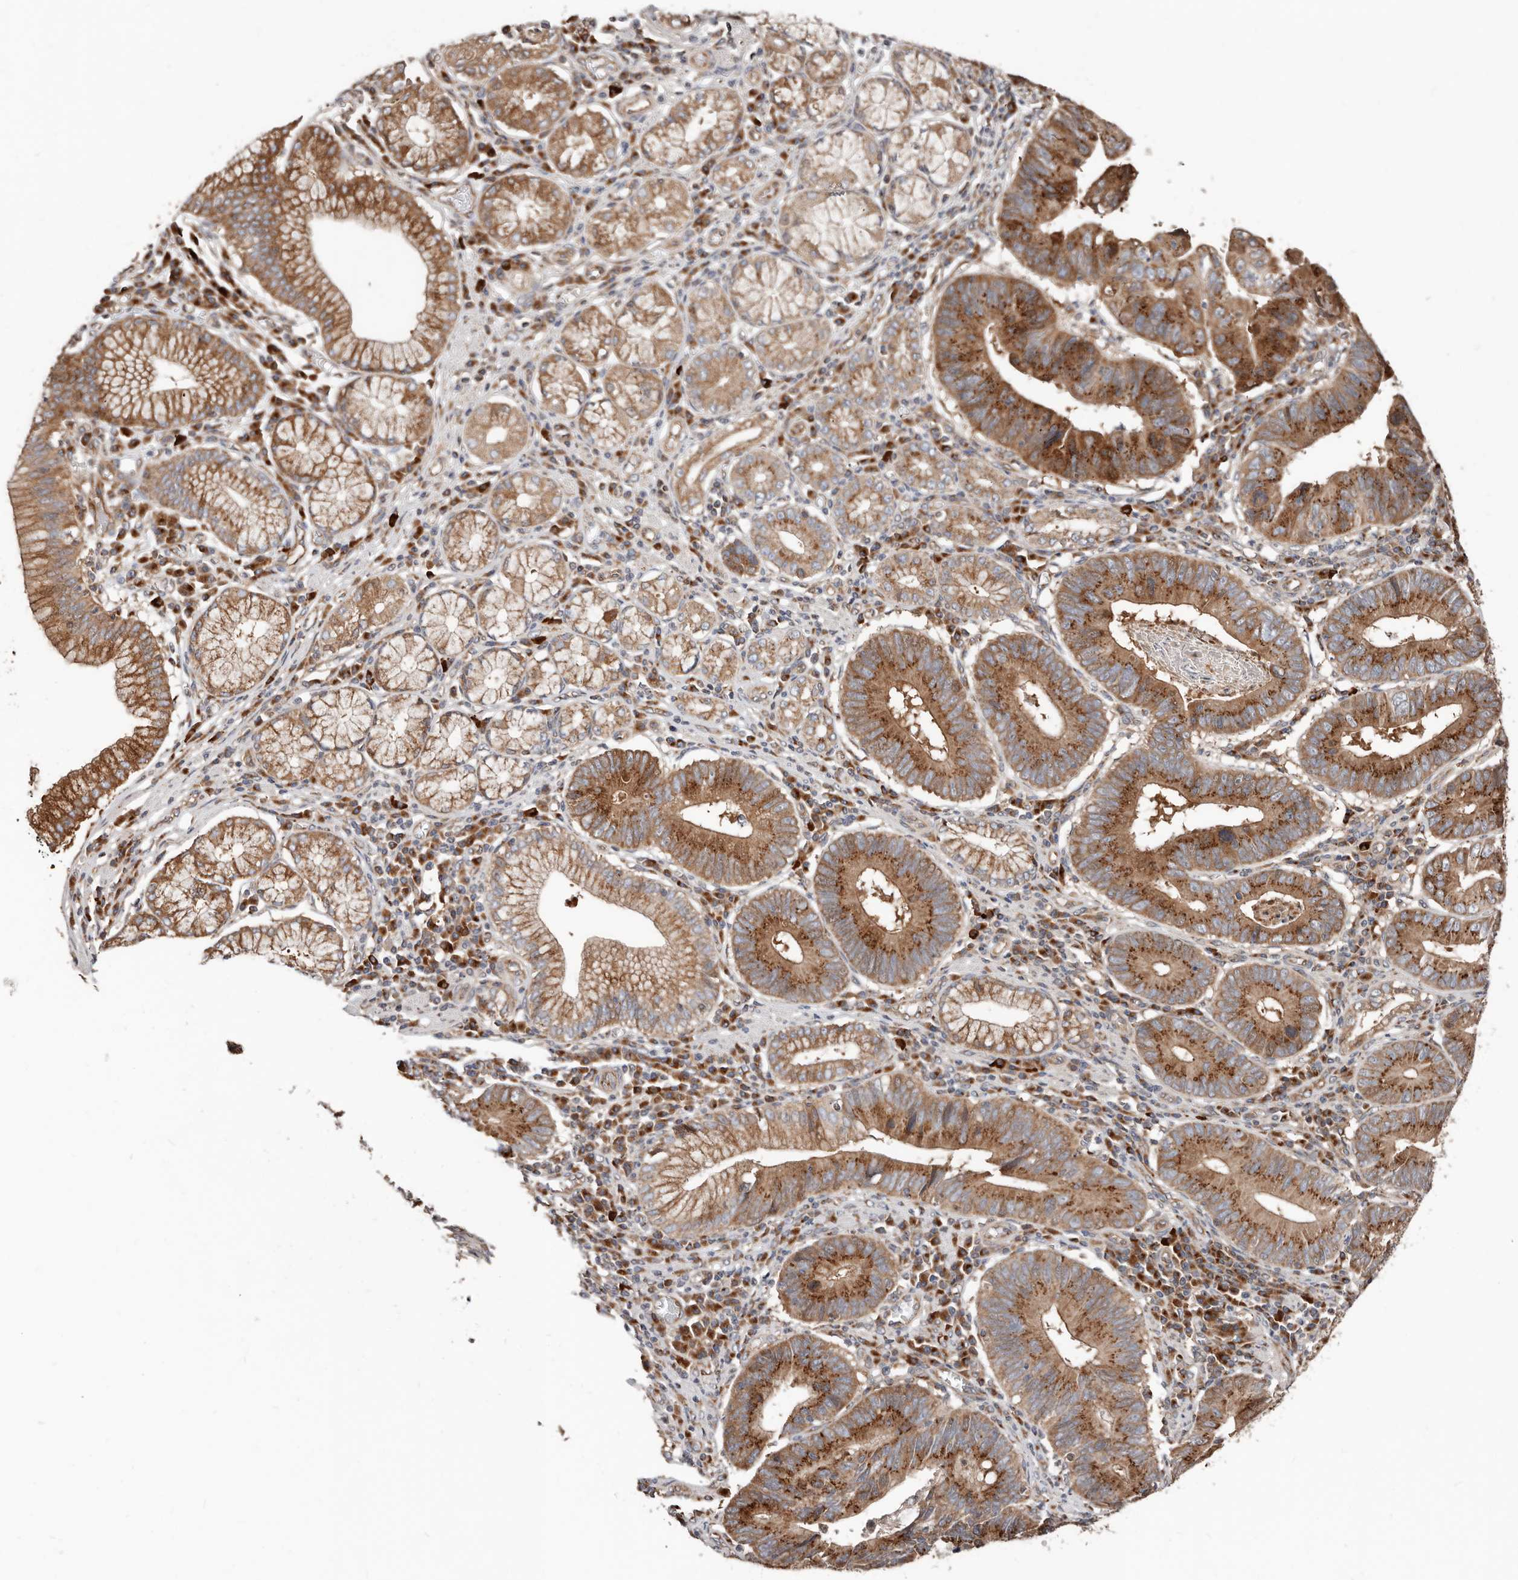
{"staining": {"intensity": "strong", "quantity": ">75%", "location": "cytoplasmic/membranous"}, "tissue": "stomach cancer", "cell_type": "Tumor cells", "image_type": "cancer", "snomed": [{"axis": "morphology", "description": "Adenocarcinoma, NOS"}, {"axis": "topography", "description": "Stomach"}], "caption": "This is a histology image of IHC staining of stomach cancer, which shows strong positivity in the cytoplasmic/membranous of tumor cells.", "gene": "COG1", "patient": {"sex": "male", "age": 59}}